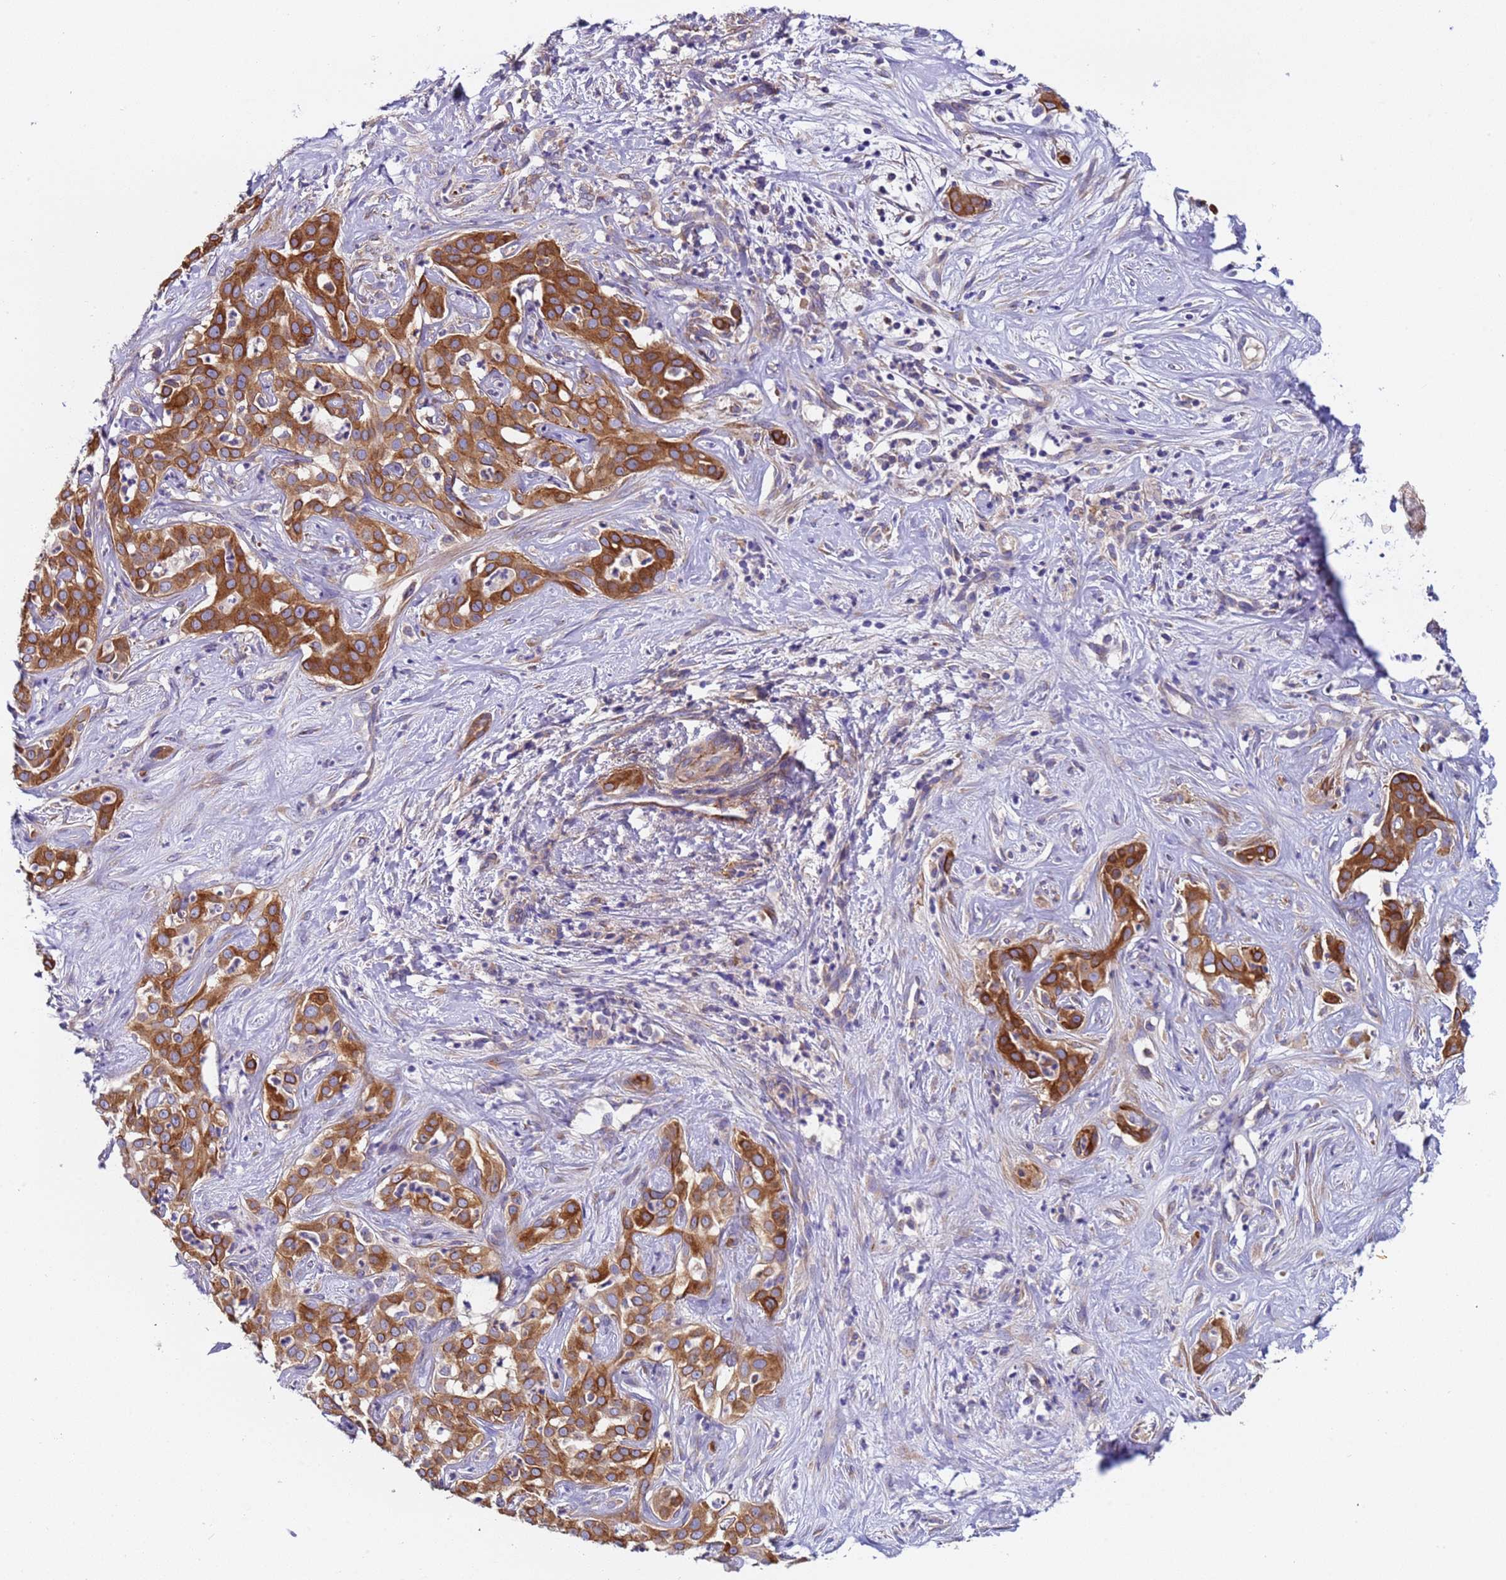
{"staining": {"intensity": "strong", "quantity": ">75%", "location": "cytoplasmic/membranous"}, "tissue": "liver cancer", "cell_type": "Tumor cells", "image_type": "cancer", "snomed": [{"axis": "morphology", "description": "Cholangiocarcinoma"}, {"axis": "topography", "description": "Liver"}], "caption": "Liver cholangiocarcinoma was stained to show a protein in brown. There is high levels of strong cytoplasmic/membranous expression in approximately >75% of tumor cells.", "gene": "PAQR7", "patient": {"sex": "male", "age": 67}}